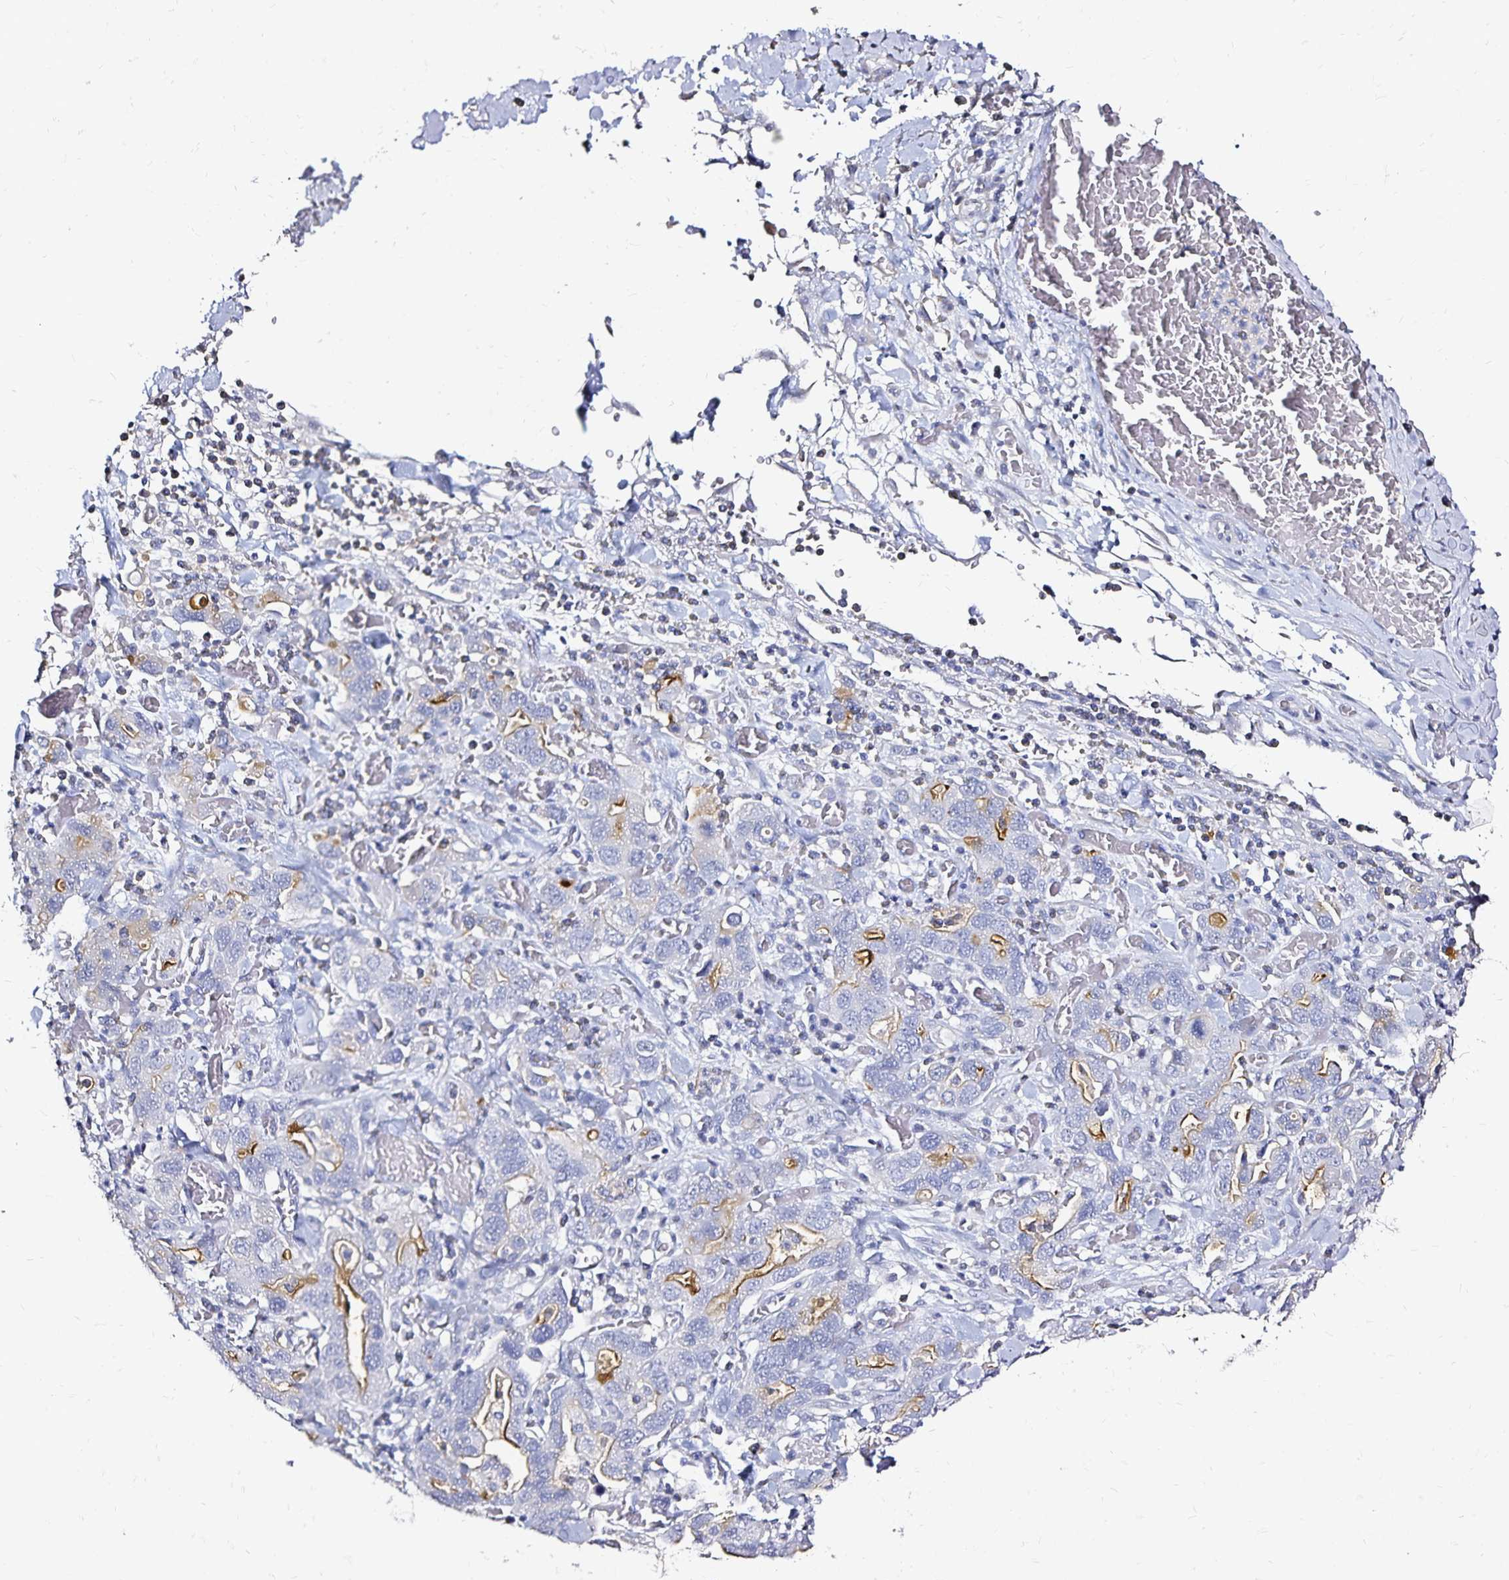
{"staining": {"intensity": "moderate", "quantity": "<25%", "location": "cytoplasmic/membranous"}, "tissue": "stomach cancer", "cell_type": "Tumor cells", "image_type": "cancer", "snomed": [{"axis": "morphology", "description": "Adenocarcinoma, NOS"}, {"axis": "topography", "description": "Stomach, upper"}, {"axis": "topography", "description": "Stomach"}], "caption": "Human stomach adenocarcinoma stained with a brown dye demonstrates moderate cytoplasmic/membranous positive positivity in approximately <25% of tumor cells.", "gene": "SLC5A1", "patient": {"sex": "male", "age": 62}}